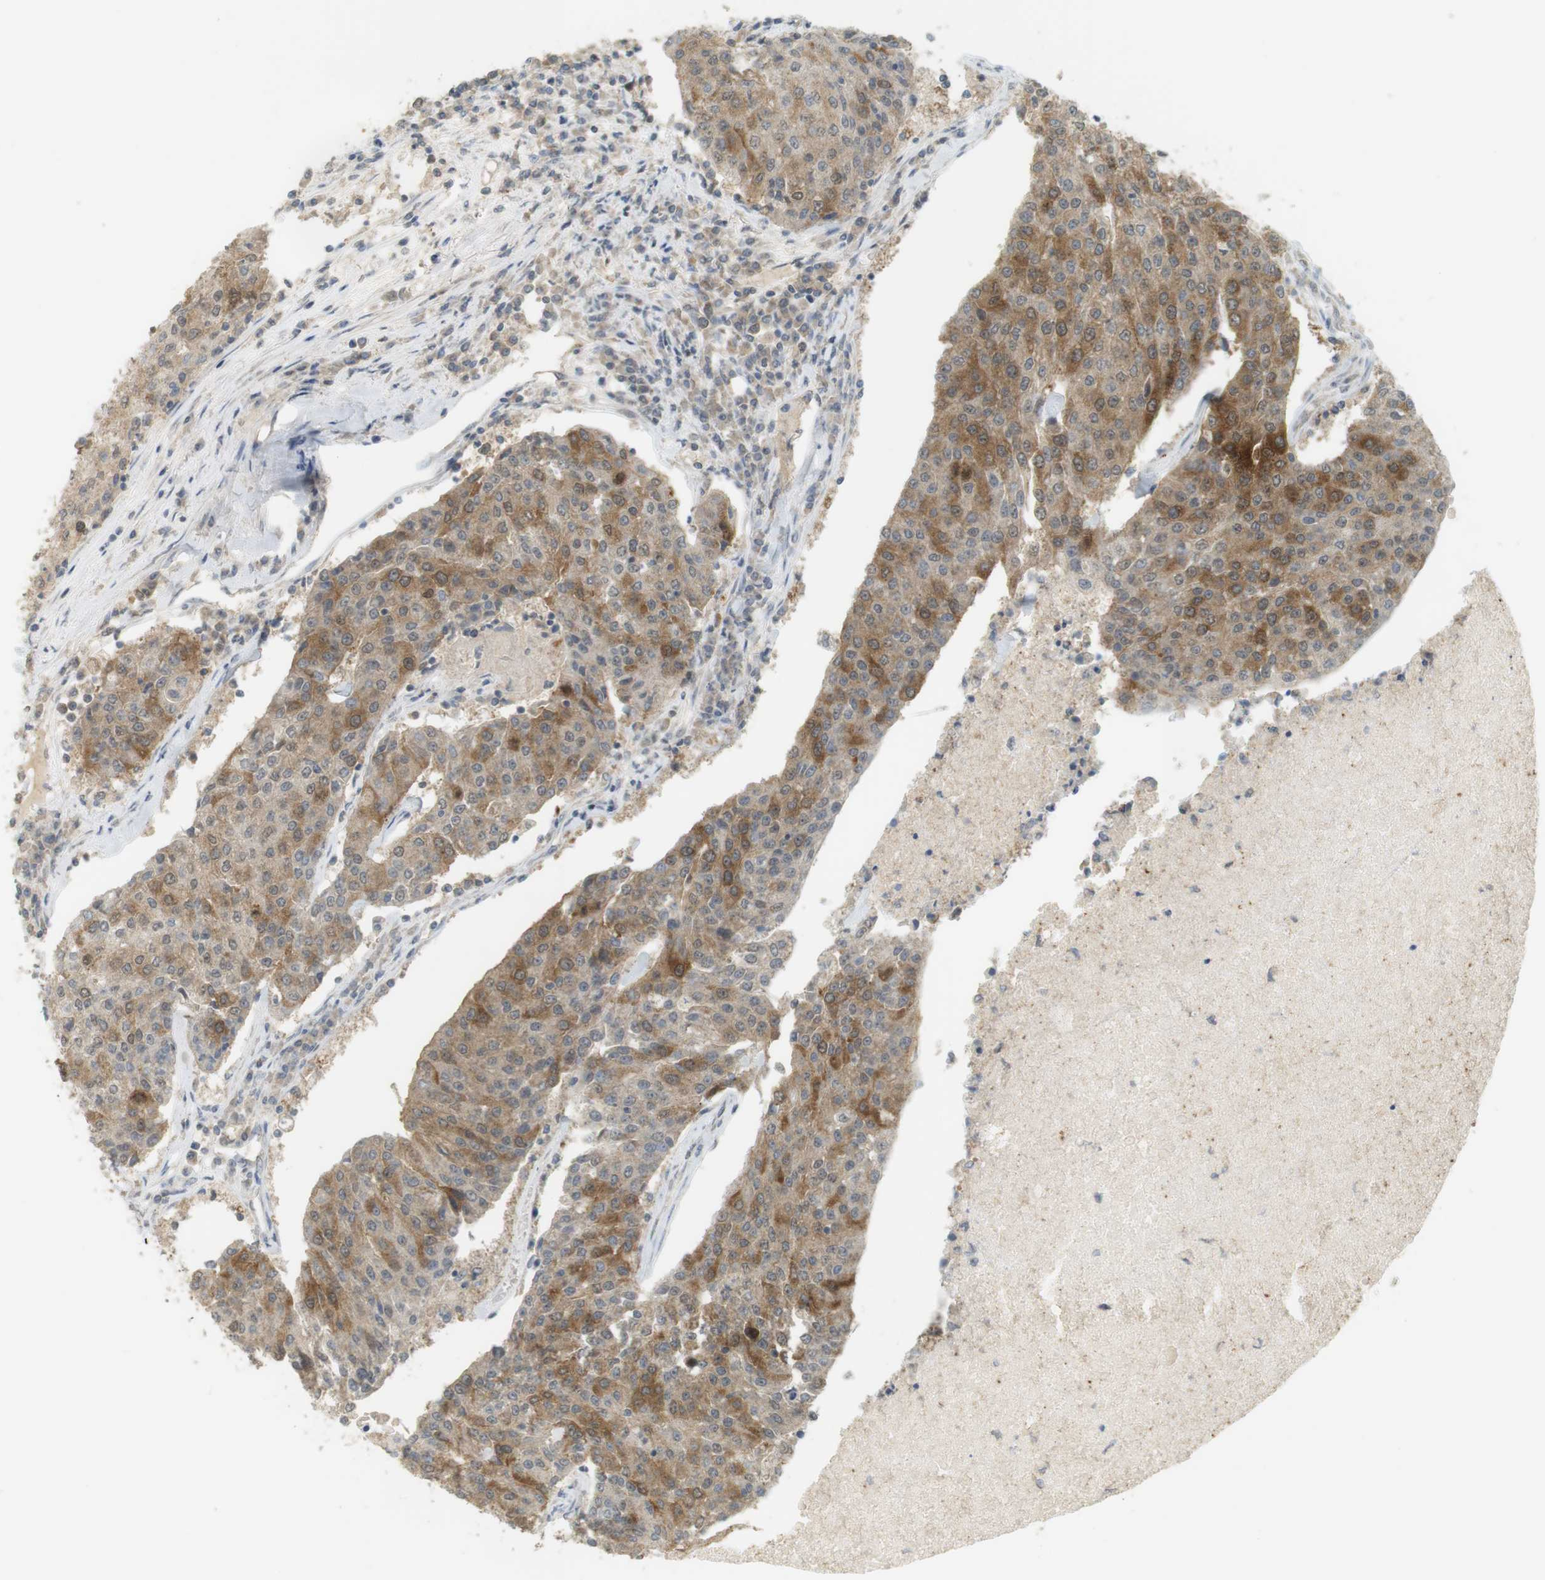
{"staining": {"intensity": "moderate", "quantity": "<25%", "location": "cytoplasmic/membranous"}, "tissue": "urothelial cancer", "cell_type": "Tumor cells", "image_type": "cancer", "snomed": [{"axis": "morphology", "description": "Urothelial carcinoma, High grade"}, {"axis": "topography", "description": "Urinary bladder"}], "caption": "A micrograph of urothelial cancer stained for a protein reveals moderate cytoplasmic/membranous brown staining in tumor cells. The staining is performed using DAB (3,3'-diaminobenzidine) brown chromogen to label protein expression. The nuclei are counter-stained blue using hematoxylin.", "gene": "TTK", "patient": {"sex": "female", "age": 85}}